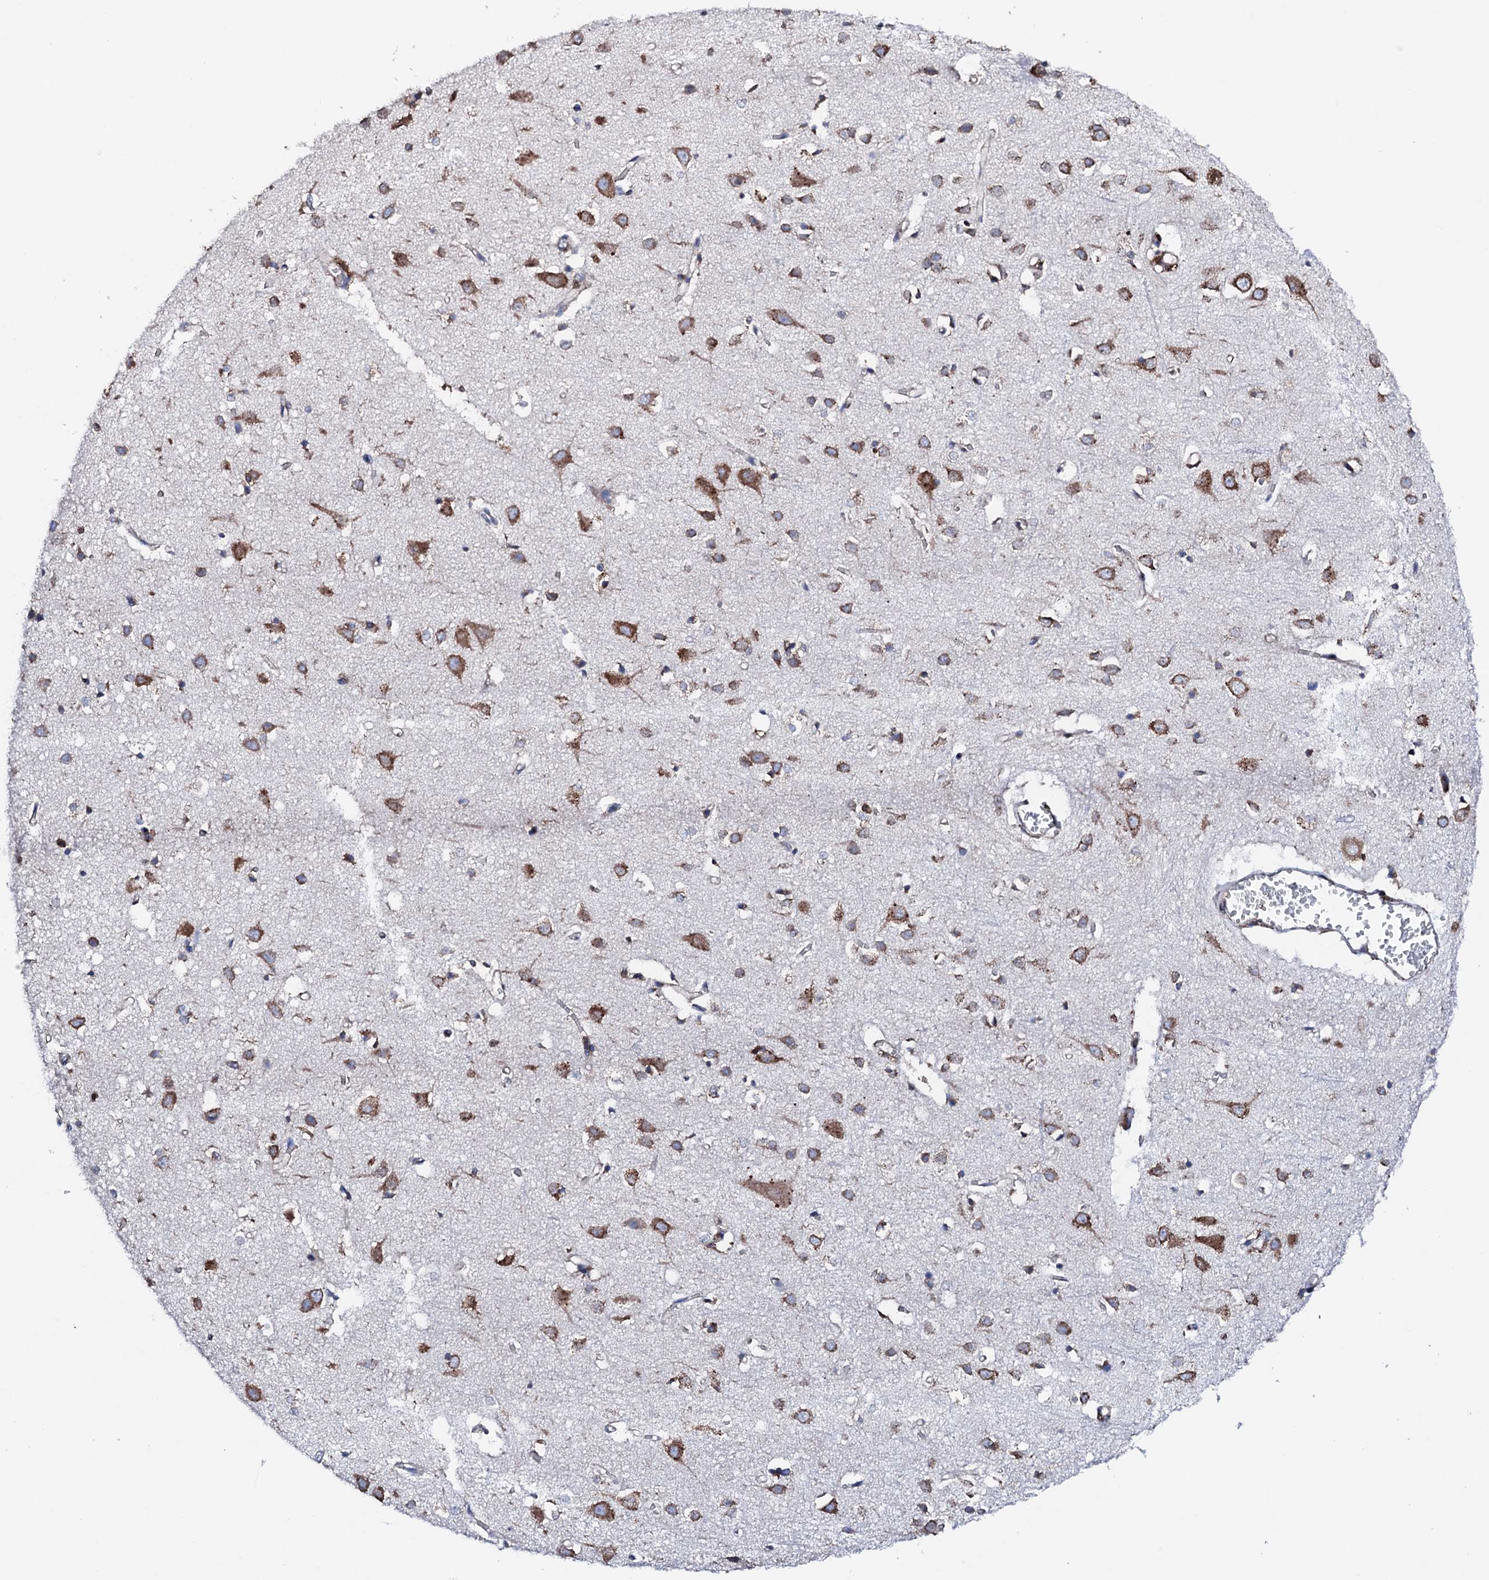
{"staining": {"intensity": "negative", "quantity": "none", "location": "none"}, "tissue": "cerebral cortex", "cell_type": "Endothelial cells", "image_type": "normal", "snomed": [{"axis": "morphology", "description": "Normal tissue, NOS"}, {"axis": "topography", "description": "Cerebral cortex"}], "caption": "Immunohistochemical staining of normal human cerebral cortex shows no significant staining in endothelial cells.", "gene": "AMDHD1", "patient": {"sex": "female", "age": 64}}